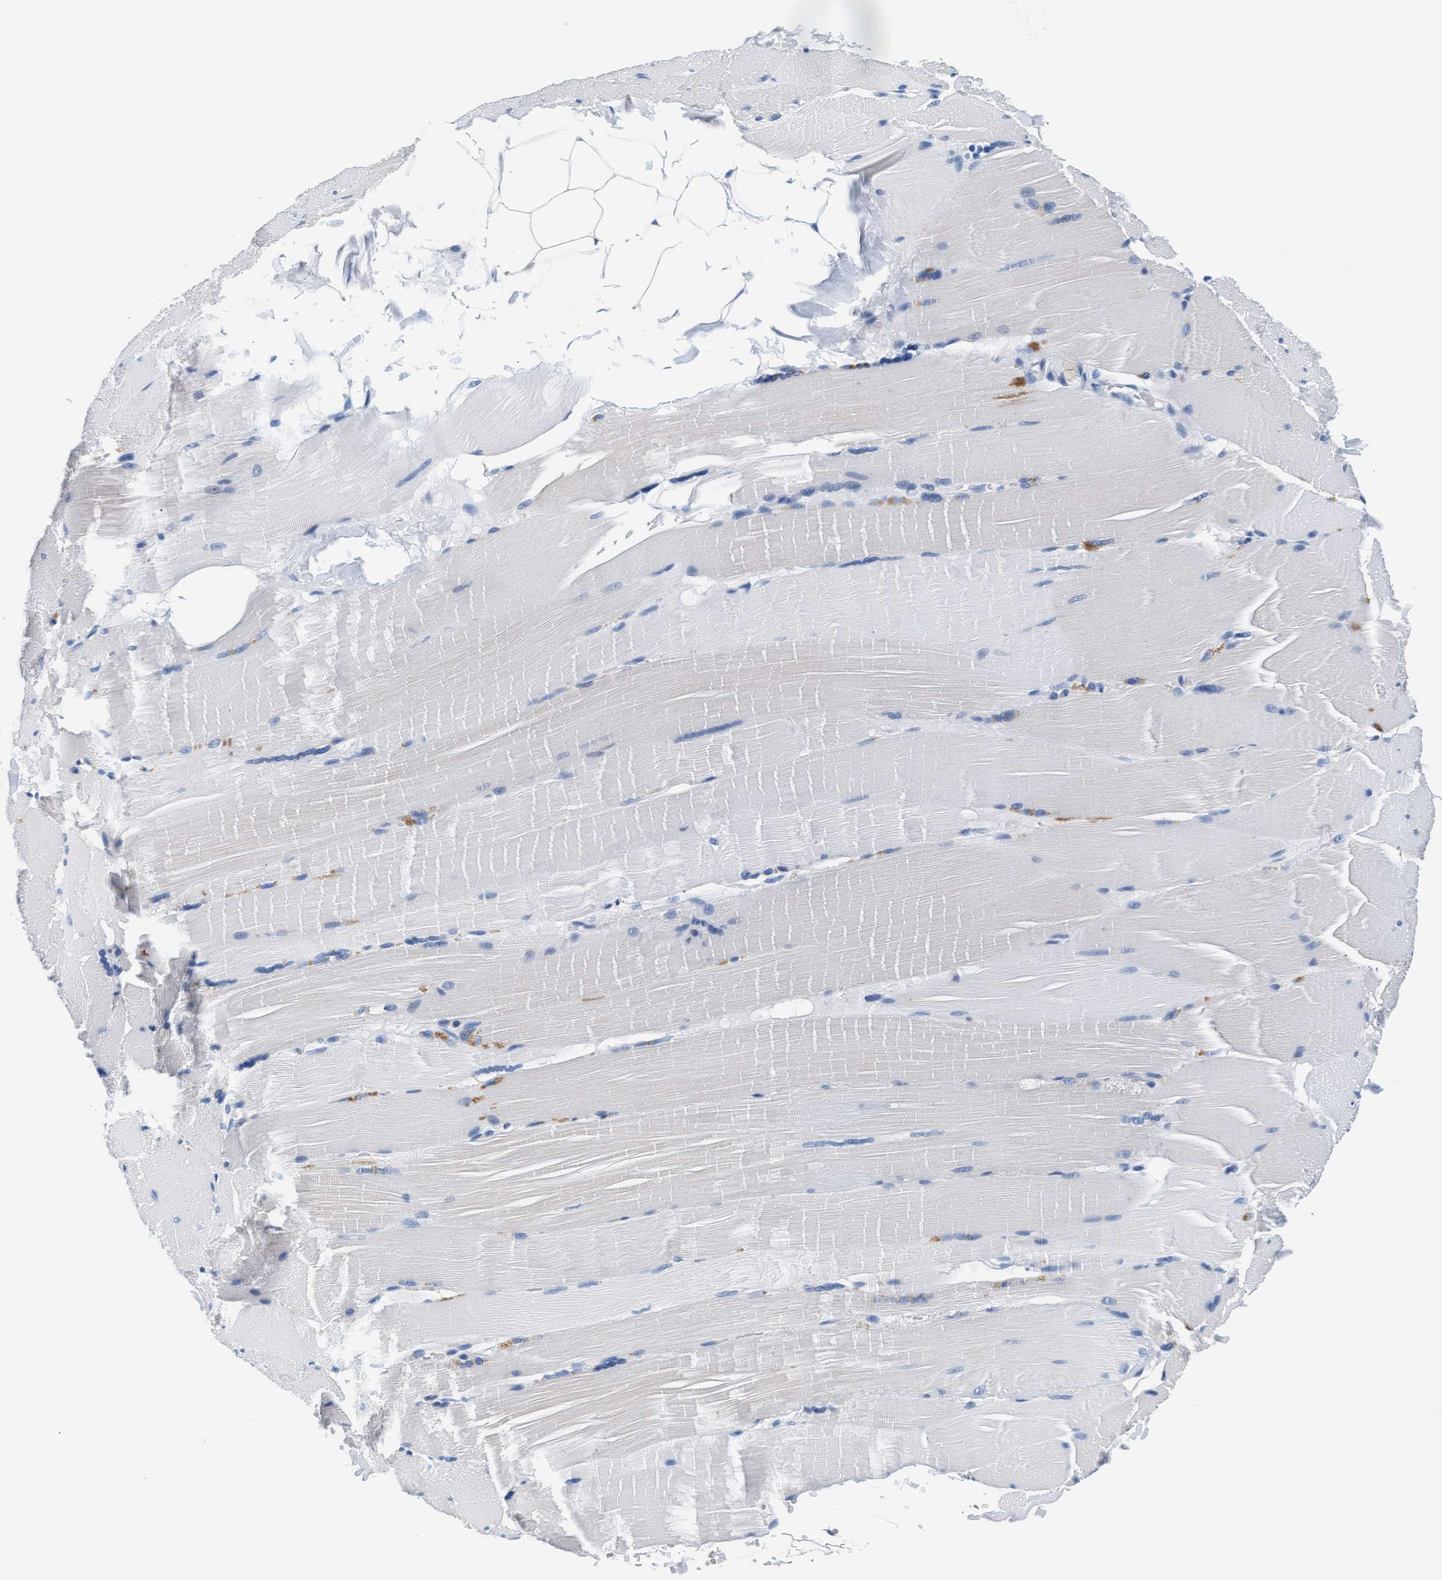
{"staining": {"intensity": "negative", "quantity": "none", "location": "none"}, "tissue": "skeletal muscle", "cell_type": "Myocytes", "image_type": "normal", "snomed": [{"axis": "morphology", "description": "Normal tissue, NOS"}, {"axis": "topography", "description": "Skin"}, {"axis": "topography", "description": "Skeletal muscle"}], "caption": "This is an immunohistochemistry (IHC) histopathology image of unremarkable skeletal muscle. There is no positivity in myocytes.", "gene": "MMP8", "patient": {"sex": "male", "age": 83}}